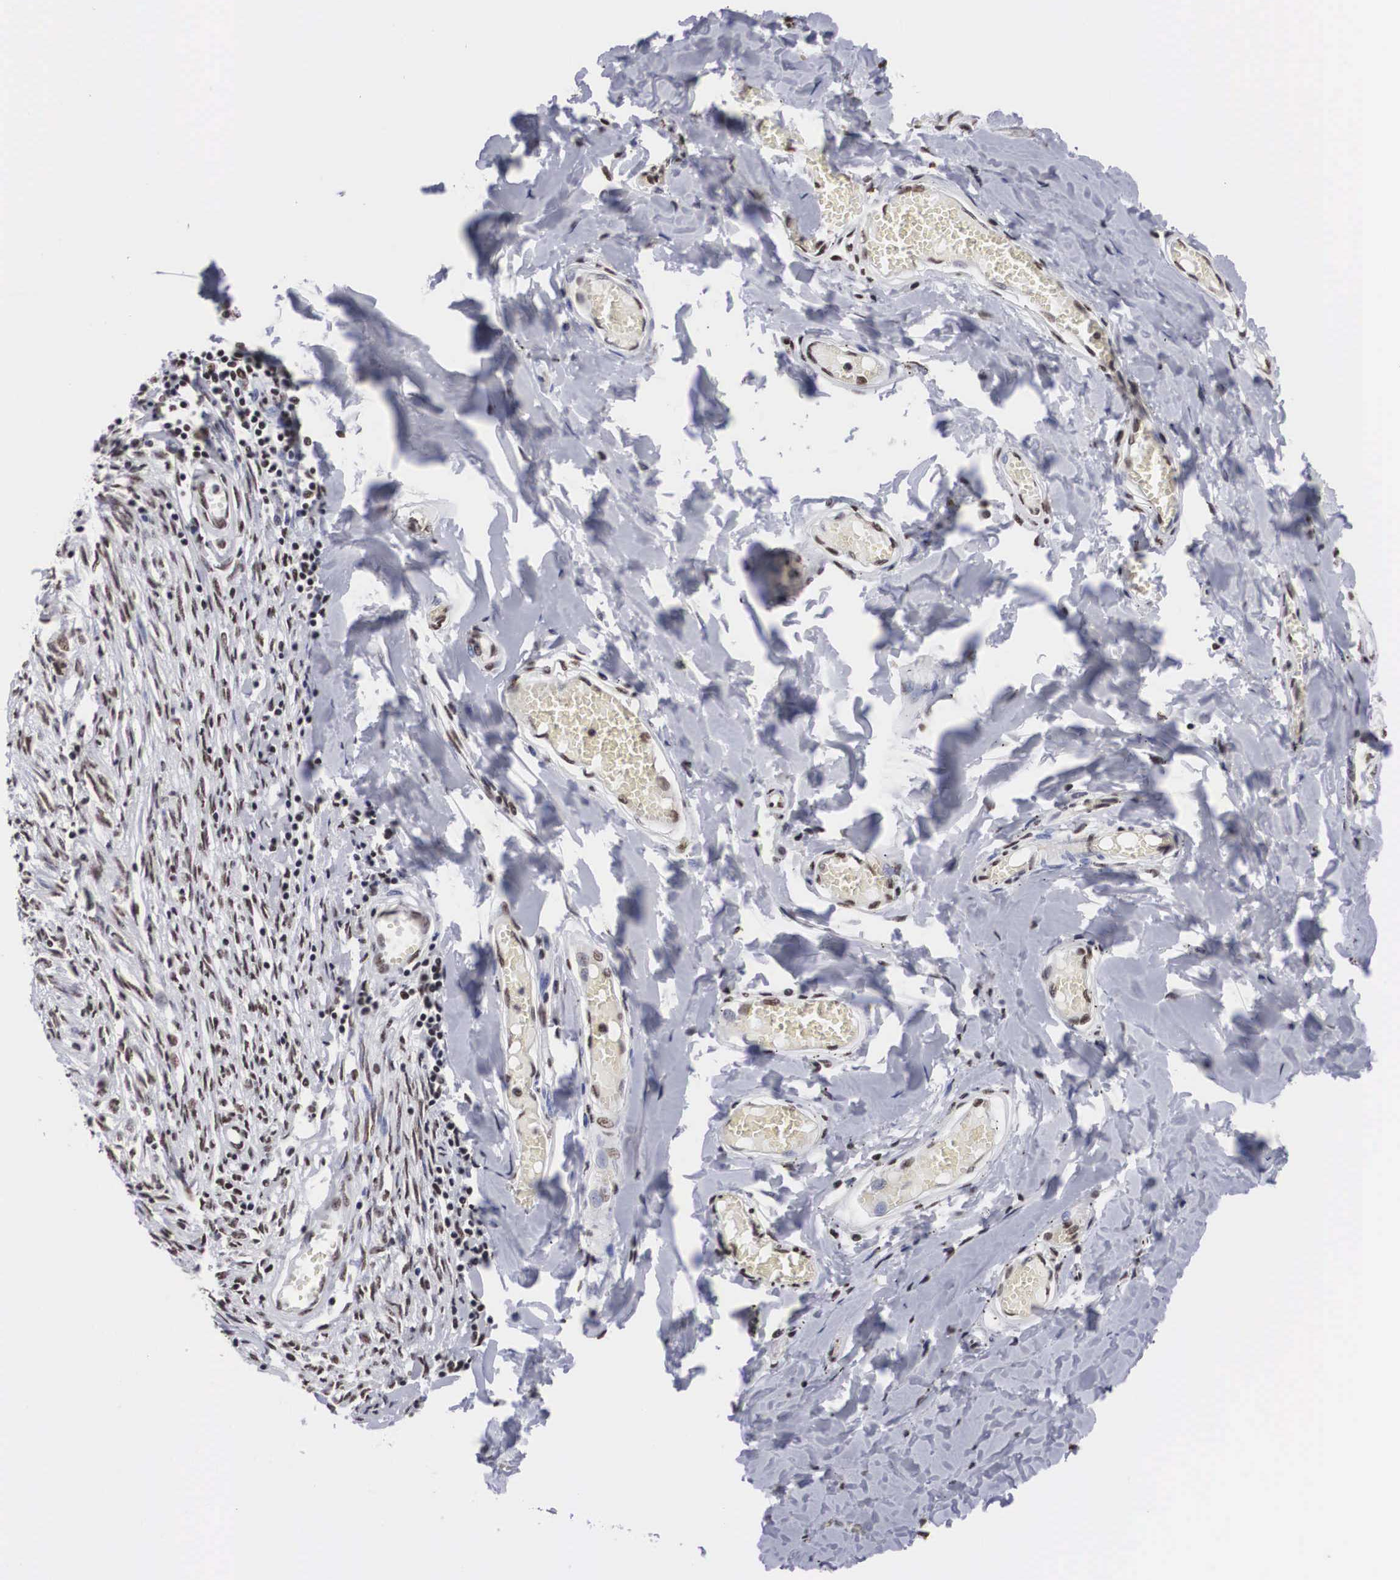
{"staining": {"intensity": "moderate", "quantity": ">75%", "location": "nuclear"}, "tissue": "adipose tissue", "cell_type": "Adipocytes", "image_type": "normal", "snomed": [{"axis": "morphology", "description": "Normal tissue, NOS"}, {"axis": "morphology", "description": "Sarcoma, NOS"}, {"axis": "topography", "description": "Skin"}, {"axis": "topography", "description": "Soft tissue"}], "caption": "This image reveals IHC staining of normal adipose tissue, with medium moderate nuclear expression in approximately >75% of adipocytes.", "gene": "ACIN1", "patient": {"sex": "female", "age": 51}}